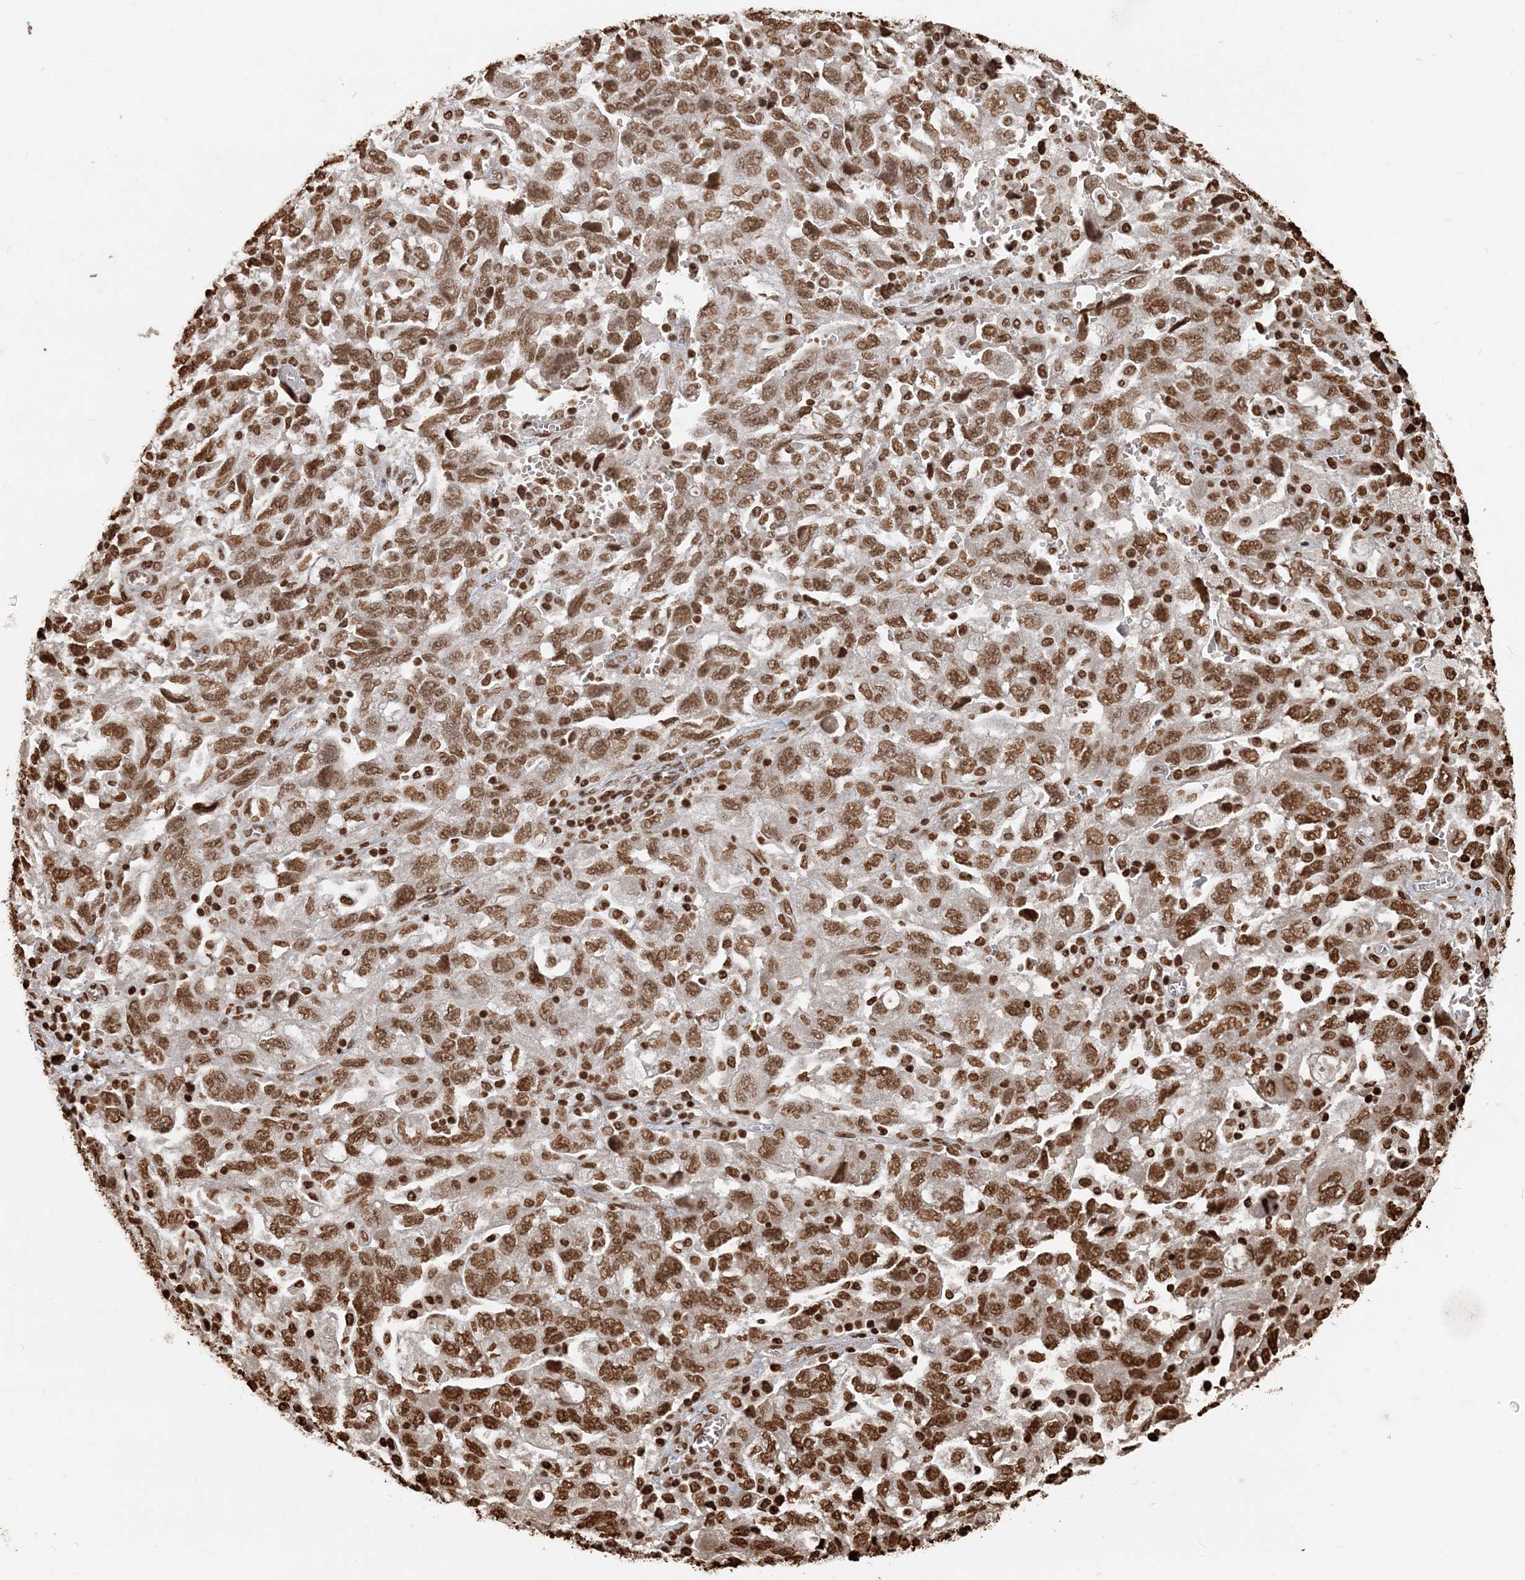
{"staining": {"intensity": "moderate", "quantity": ">75%", "location": "nuclear"}, "tissue": "ovarian cancer", "cell_type": "Tumor cells", "image_type": "cancer", "snomed": [{"axis": "morphology", "description": "Carcinoma, NOS"}, {"axis": "morphology", "description": "Cystadenocarcinoma, serous, NOS"}, {"axis": "topography", "description": "Ovary"}], "caption": "DAB immunohistochemical staining of human ovarian carcinoma exhibits moderate nuclear protein staining in approximately >75% of tumor cells.", "gene": "H3-3B", "patient": {"sex": "female", "age": 69}}